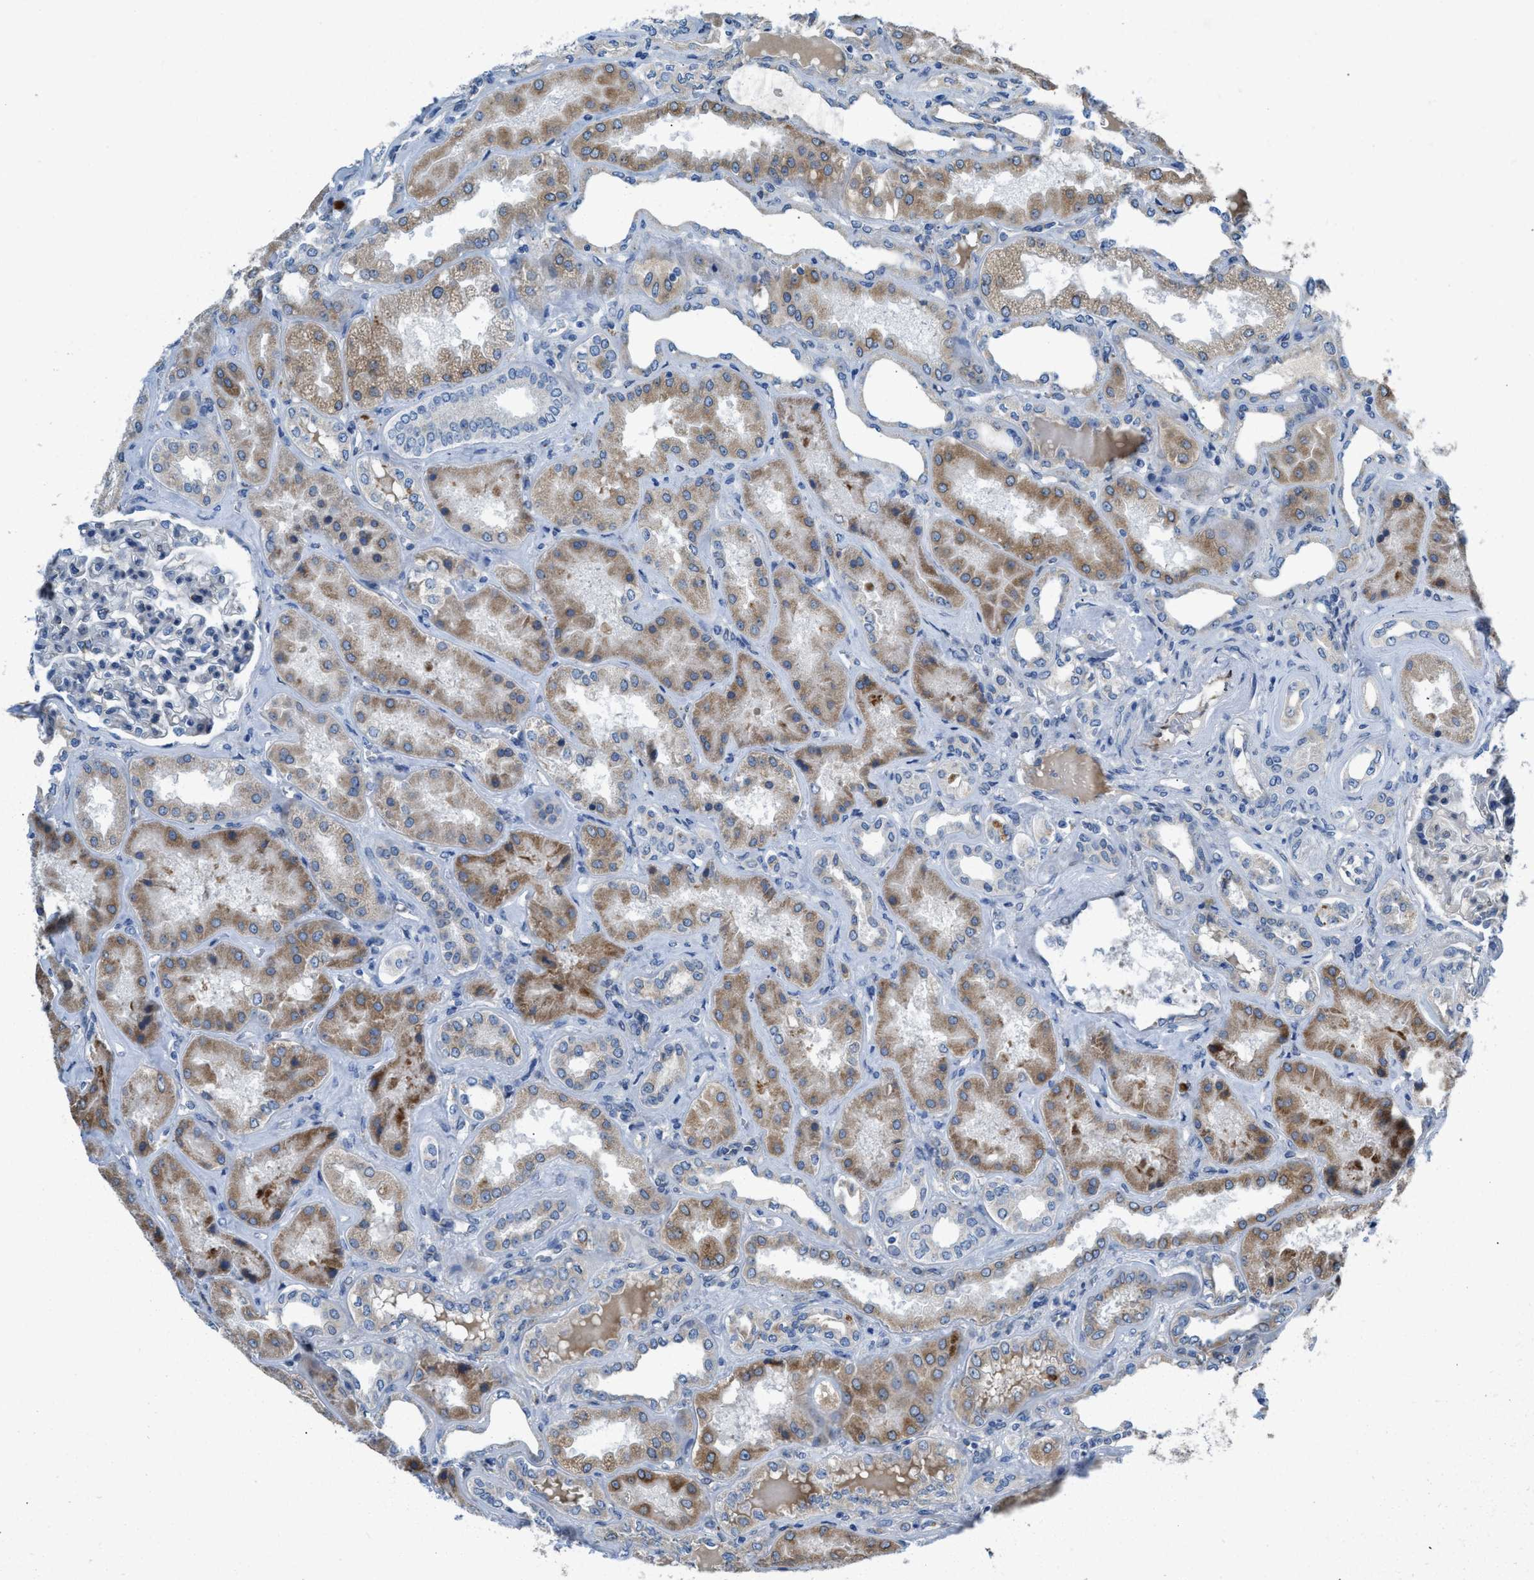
{"staining": {"intensity": "weak", "quantity": "<25%", "location": "cytoplasmic/membranous"}, "tissue": "kidney", "cell_type": "Cells in glomeruli", "image_type": "normal", "snomed": [{"axis": "morphology", "description": "Normal tissue, NOS"}, {"axis": "topography", "description": "Kidney"}], "caption": "Immunohistochemistry (IHC) histopathology image of benign kidney stained for a protein (brown), which displays no positivity in cells in glomeruli.", "gene": "GGCX", "patient": {"sex": "female", "age": 56}}